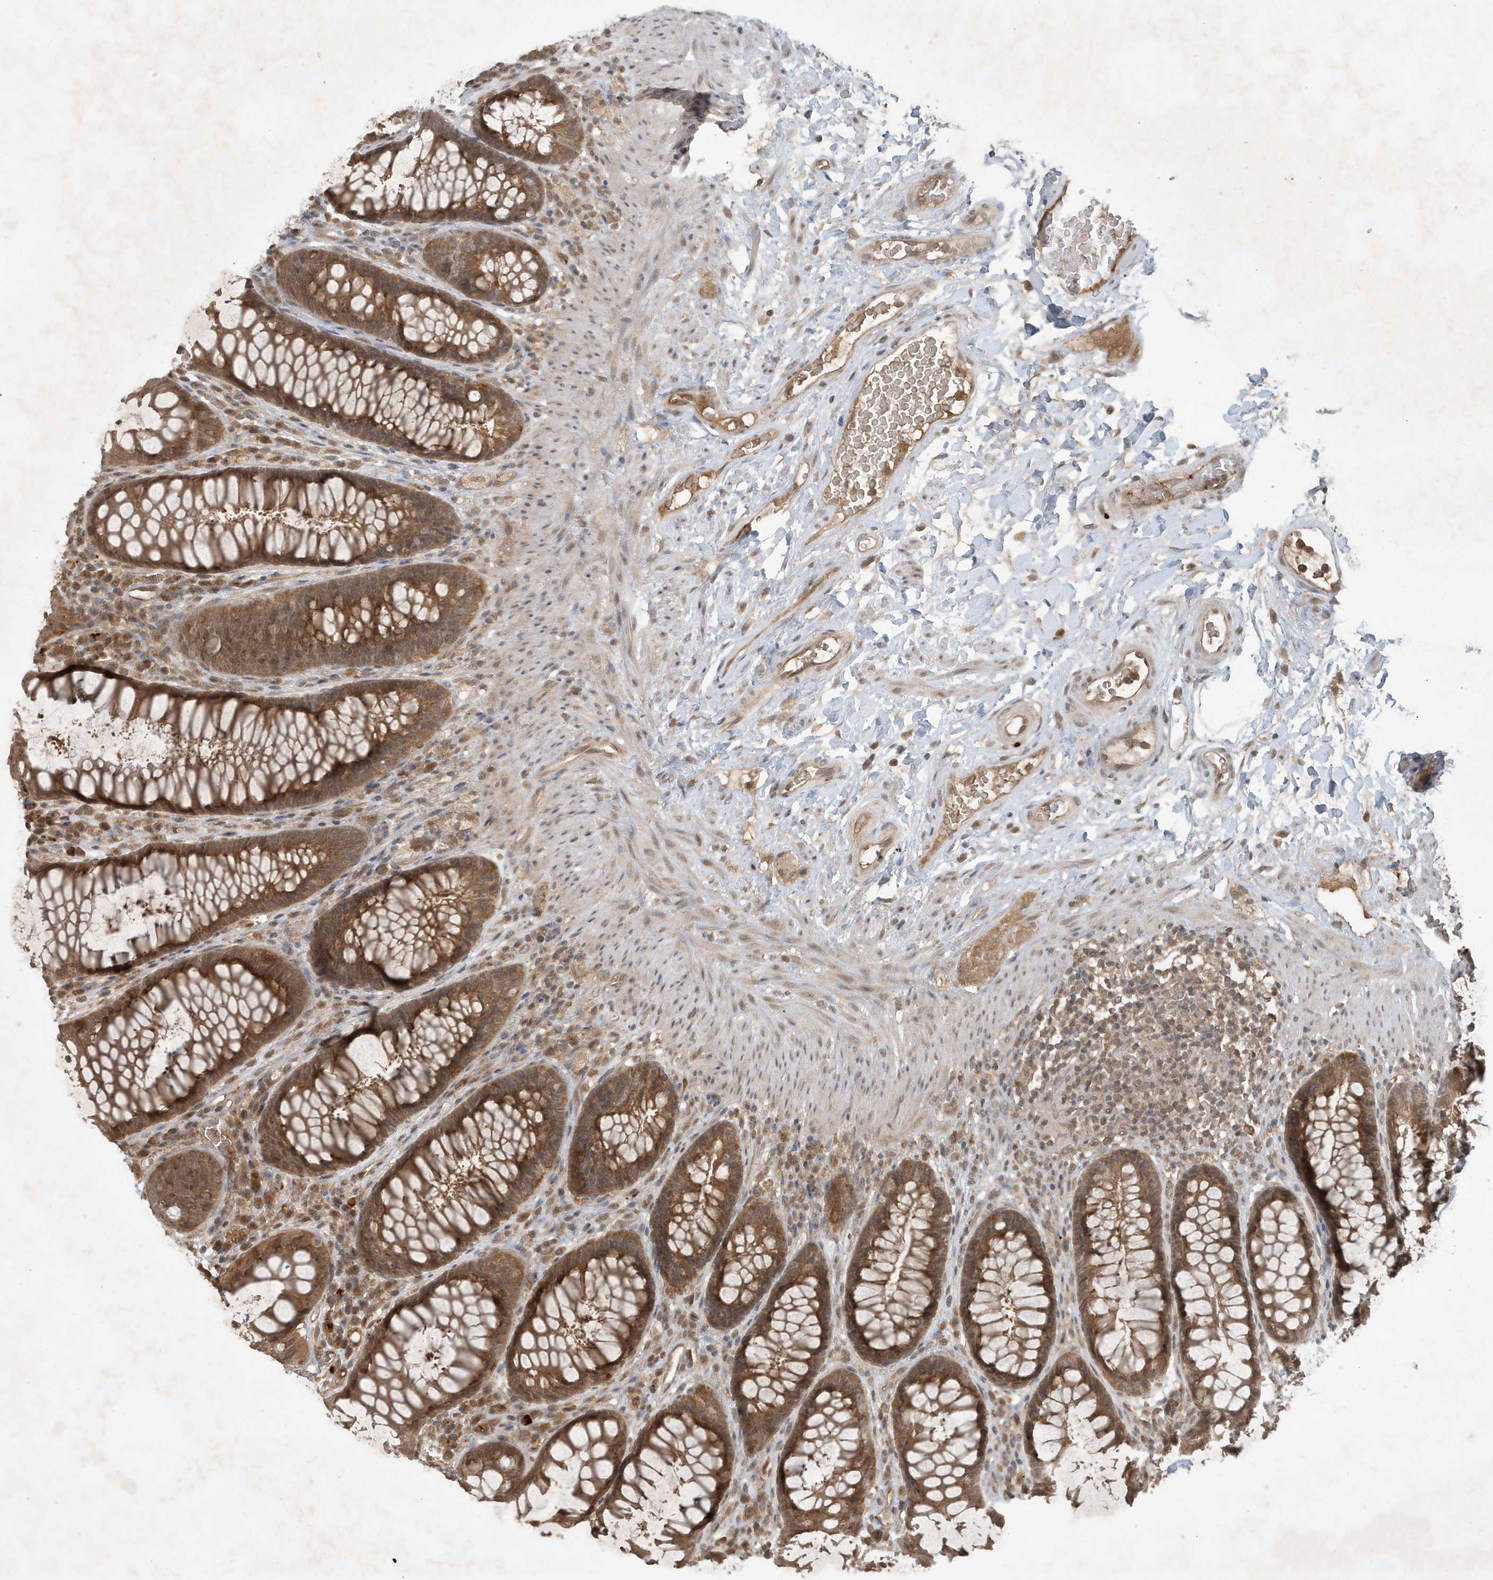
{"staining": {"intensity": "strong", "quantity": ">75%", "location": "cytoplasmic/membranous"}, "tissue": "rectum", "cell_type": "Glandular cells", "image_type": "normal", "snomed": [{"axis": "morphology", "description": "Normal tissue, NOS"}, {"axis": "topography", "description": "Rectum"}], "caption": "Immunohistochemical staining of normal human rectum shows >75% levels of strong cytoplasmic/membranous protein positivity in approximately >75% of glandular cells. The protein is shown in brown color, while the nuclei are stained blue.", "gene": "ABCB9", "patient": {"sex": "female", "age": 46}}